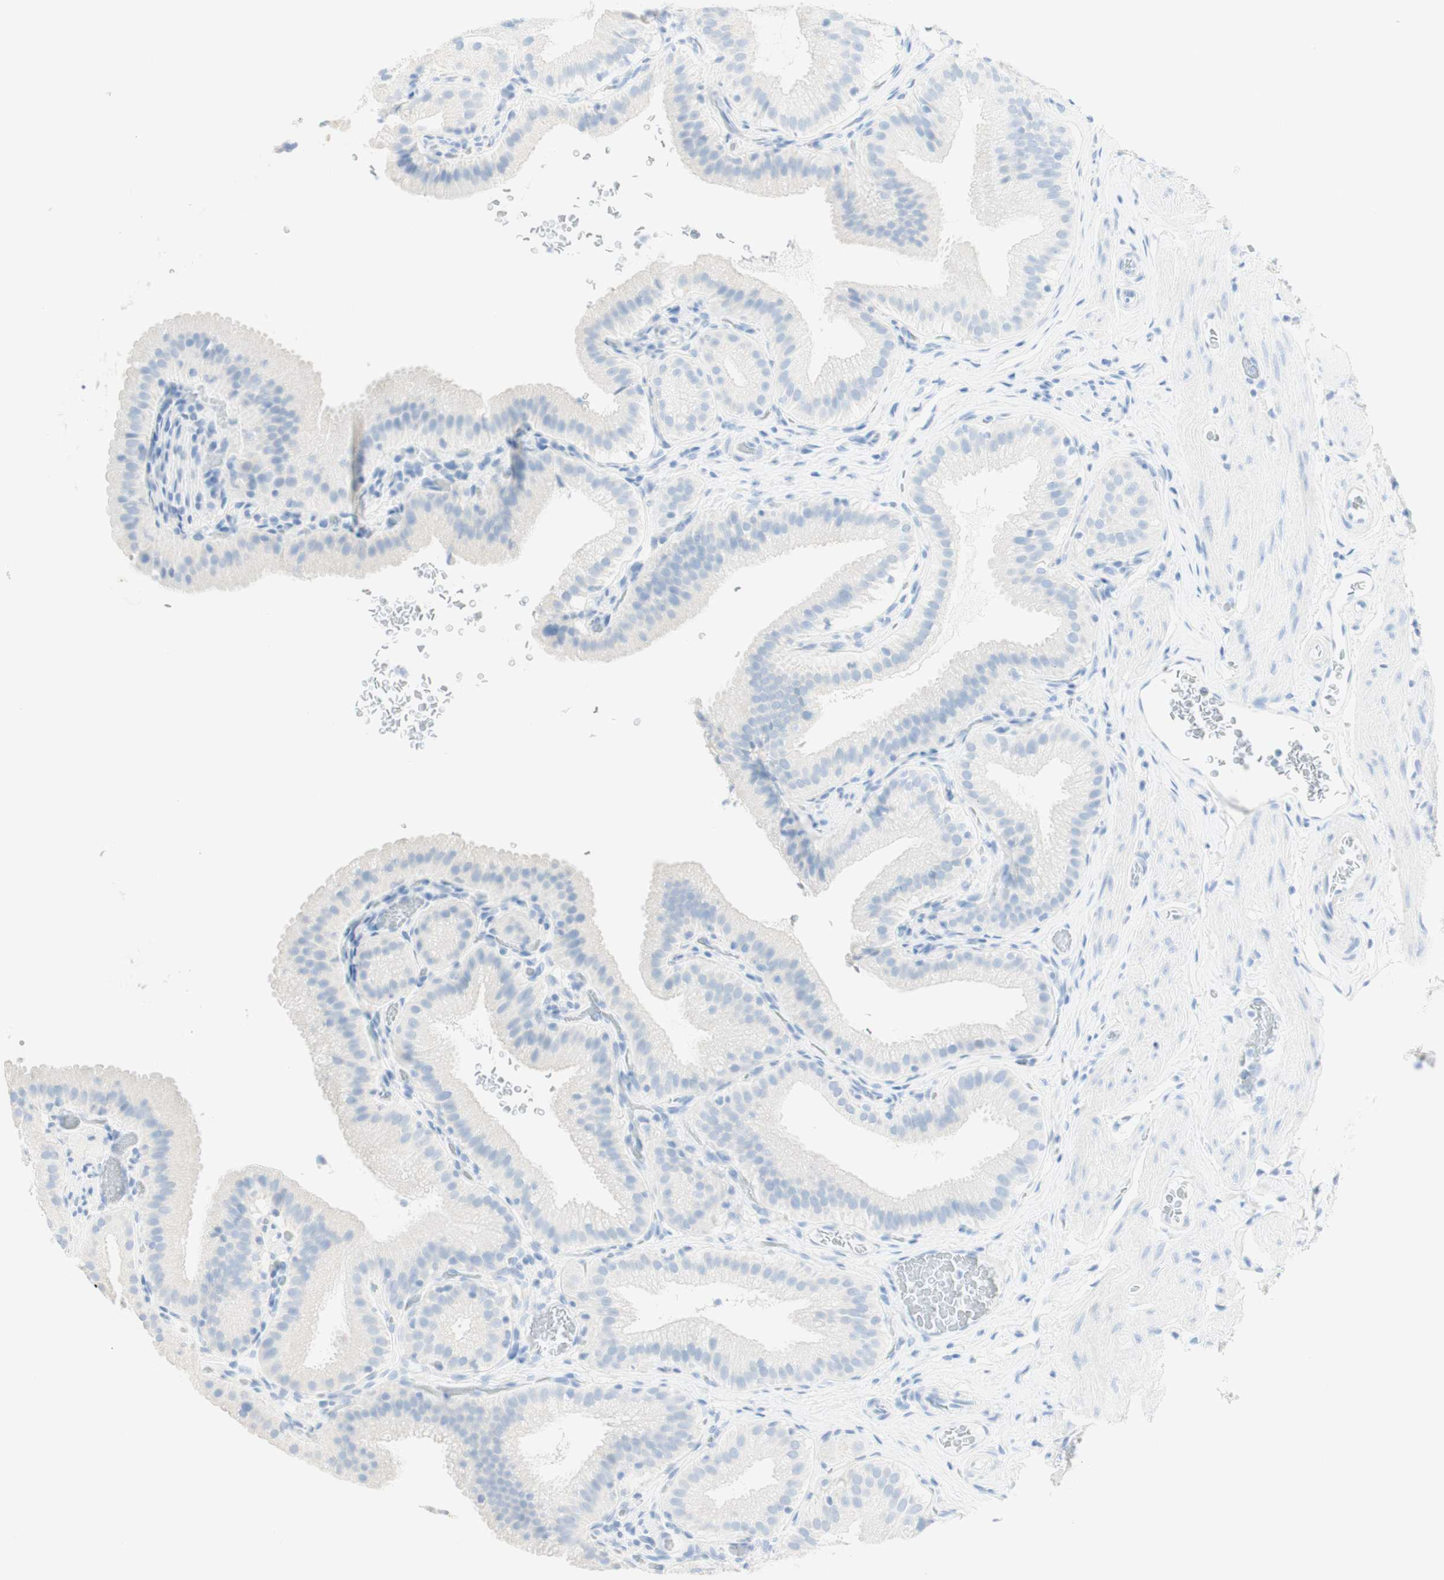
{"staining": {"intensity": "negative", "quantity": "none", "location": "none"}, "tissue": "gallbladder", "cell_type": "Glandular cells", "image_type": "normal", "snomed": [{"axis": "morphology", "description": "Normal tissue, NOS"}, {"axis": "topography", "description": "Gallbladder"}], "caption": "This is an immunohistochemistry image of unremarkable gallbladder. There is no expression in glandular cells.", "gene": "TPO", "patient": {"sex": "male", "age": 54}}